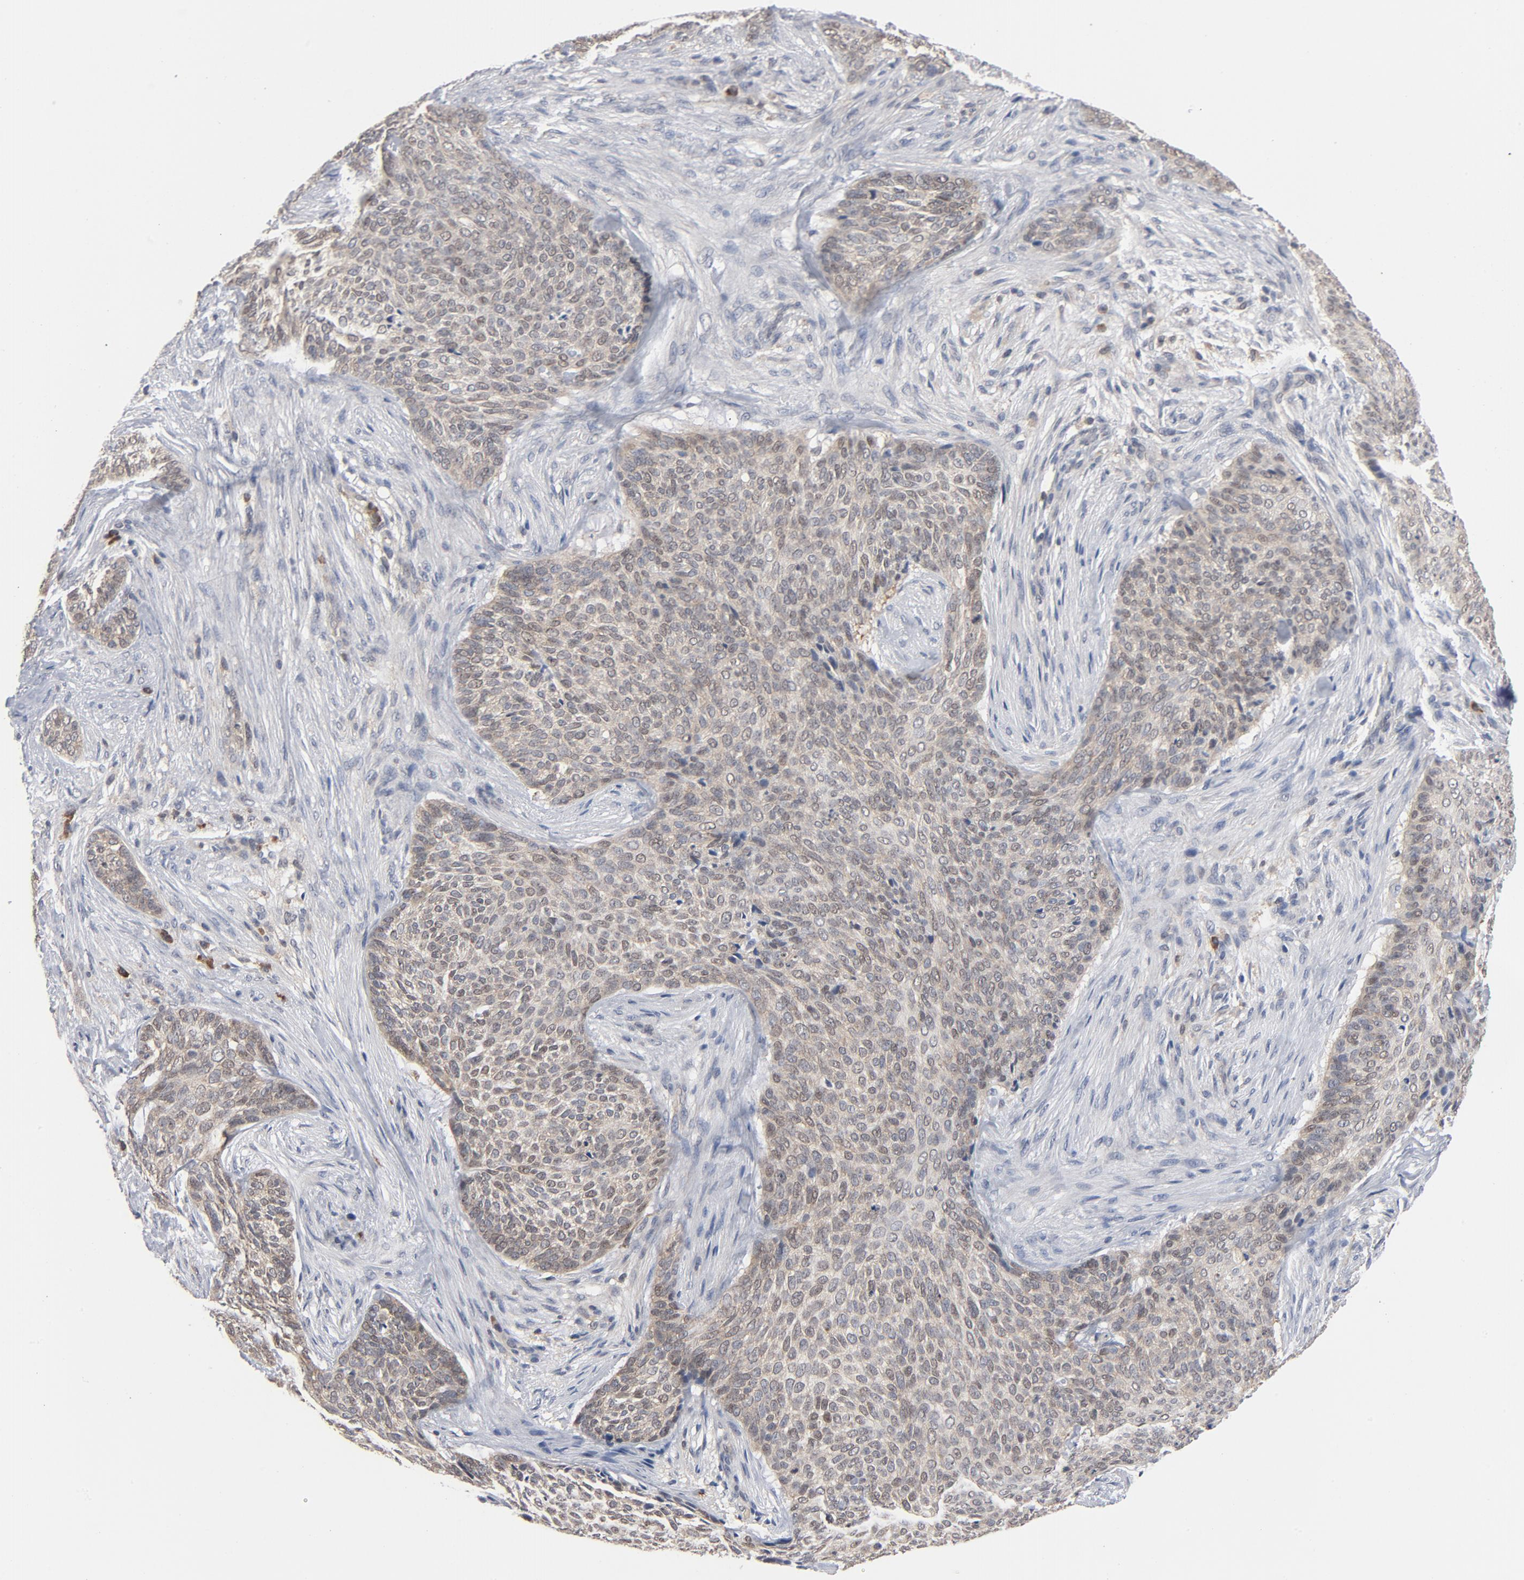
{"staining": {"intensity": "weak", "quantity": ">75%", "location": "cytoplasmic/membranous"}, "tissue": "skin cancer", "cell_type": "Tumor cells", "image_type": "cancer", "snomed": [{"axis": "morphology", "description": "Basal cell carcinoma"}, {"axis": "topography", "description": "Skin"}], "caption": "Skin cancer (basal cell carcinoma) stained for a protein demonstrates weak cytoplasmic/membranous positivity in tumor cells. The staining is performed using DAB brown chromogen to label protein expression. The nuclei are counter-stained blue using hematoxylin.", "gene": "PRDX1", "patient": {"sex": "male", "age": 91}}